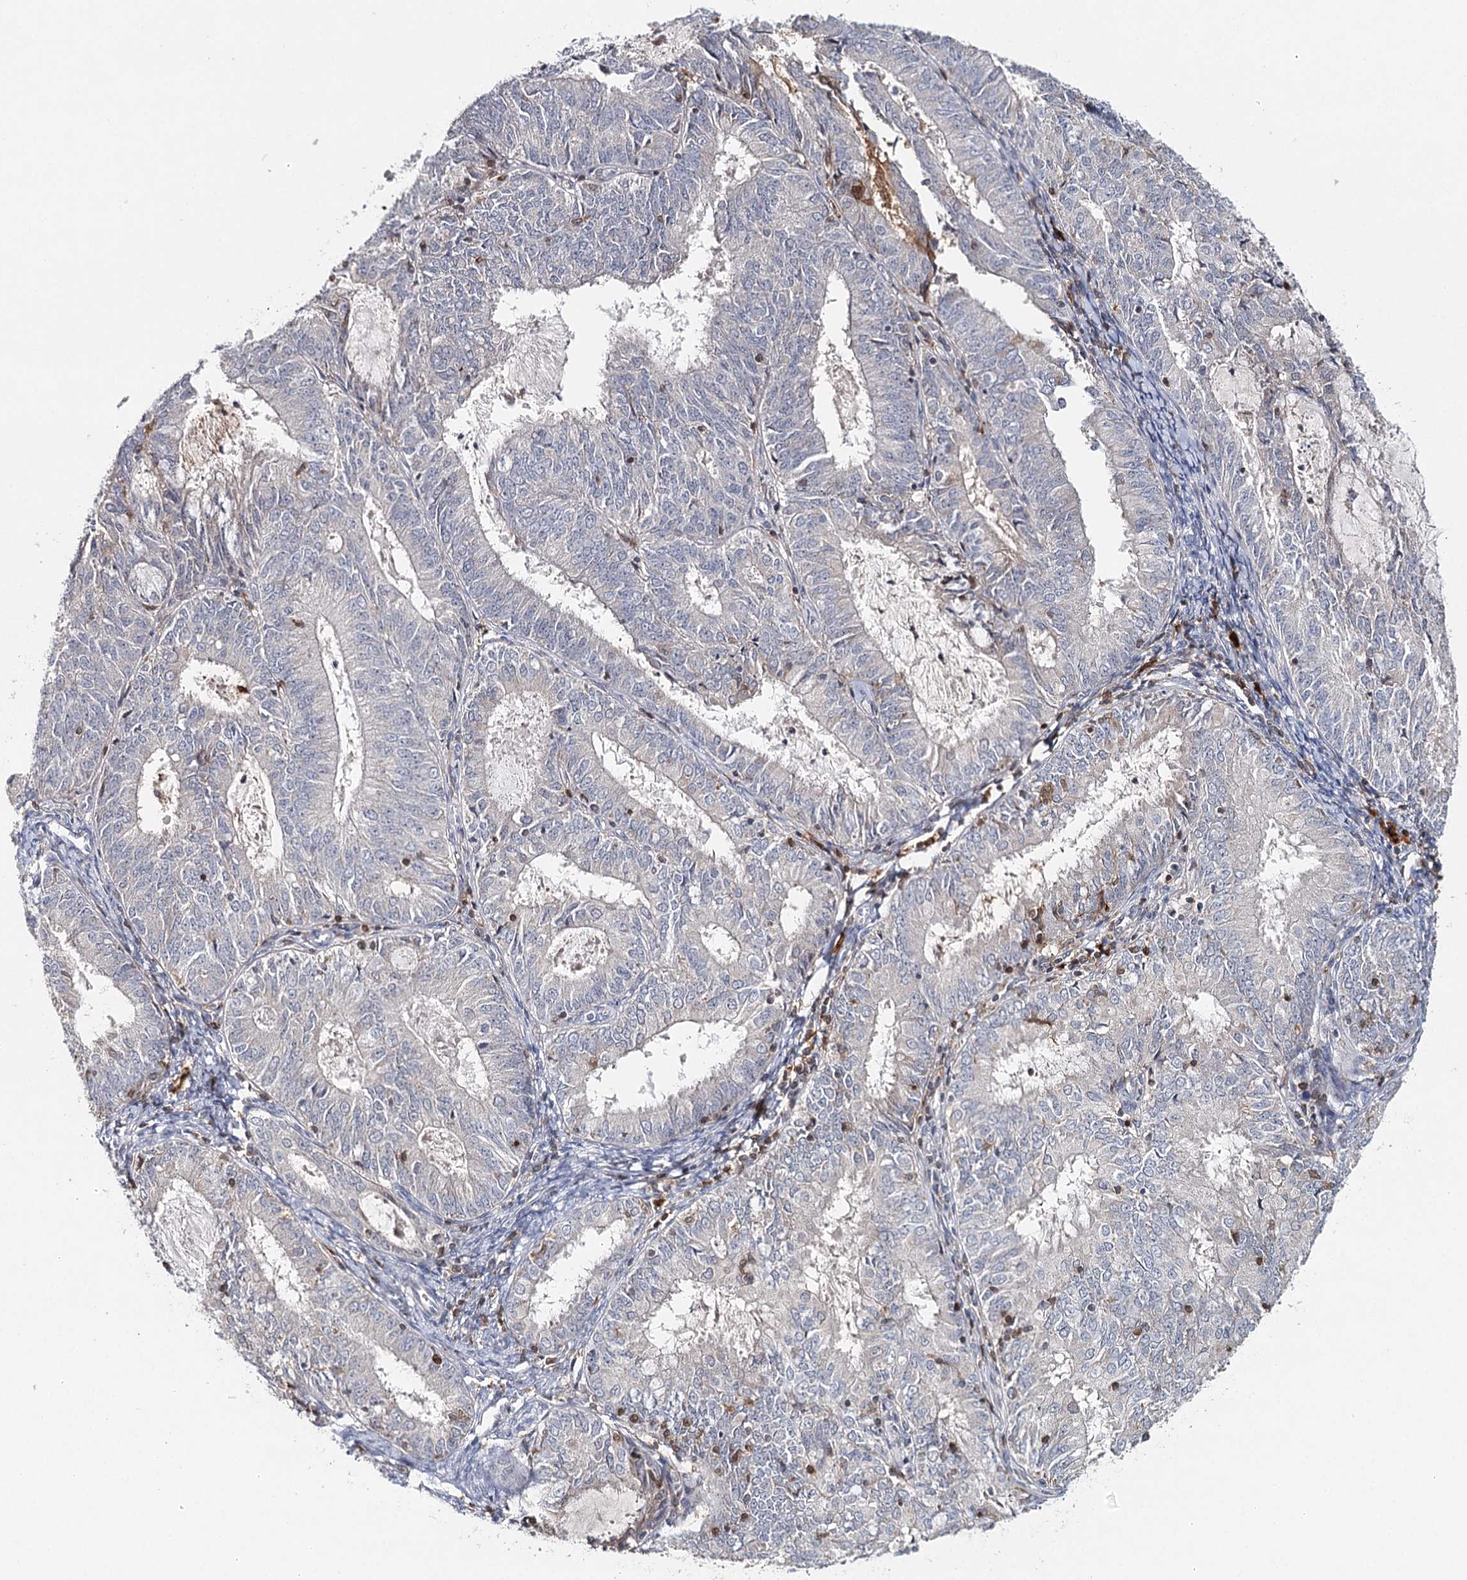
{"staining": {"intensity": "negative", "quantity": "none", "location": "none"}, "tissue": "endometrial cancer", "cell_type": "Tumor cells", "image_type": "cancer", "snomed": [{"axis": "morphology", "description": "Adenocarcinoma, NOS"}, {"axis": "topography", "description": "Endometrium"}], "caption": "This is an immunohistochemistry photomicrograph of human adenocarcinoma (endometrial). There is no positivity in tumor cells.", "gene": "SLC41A2", "patient": {"sex": "female", "age": 57}}